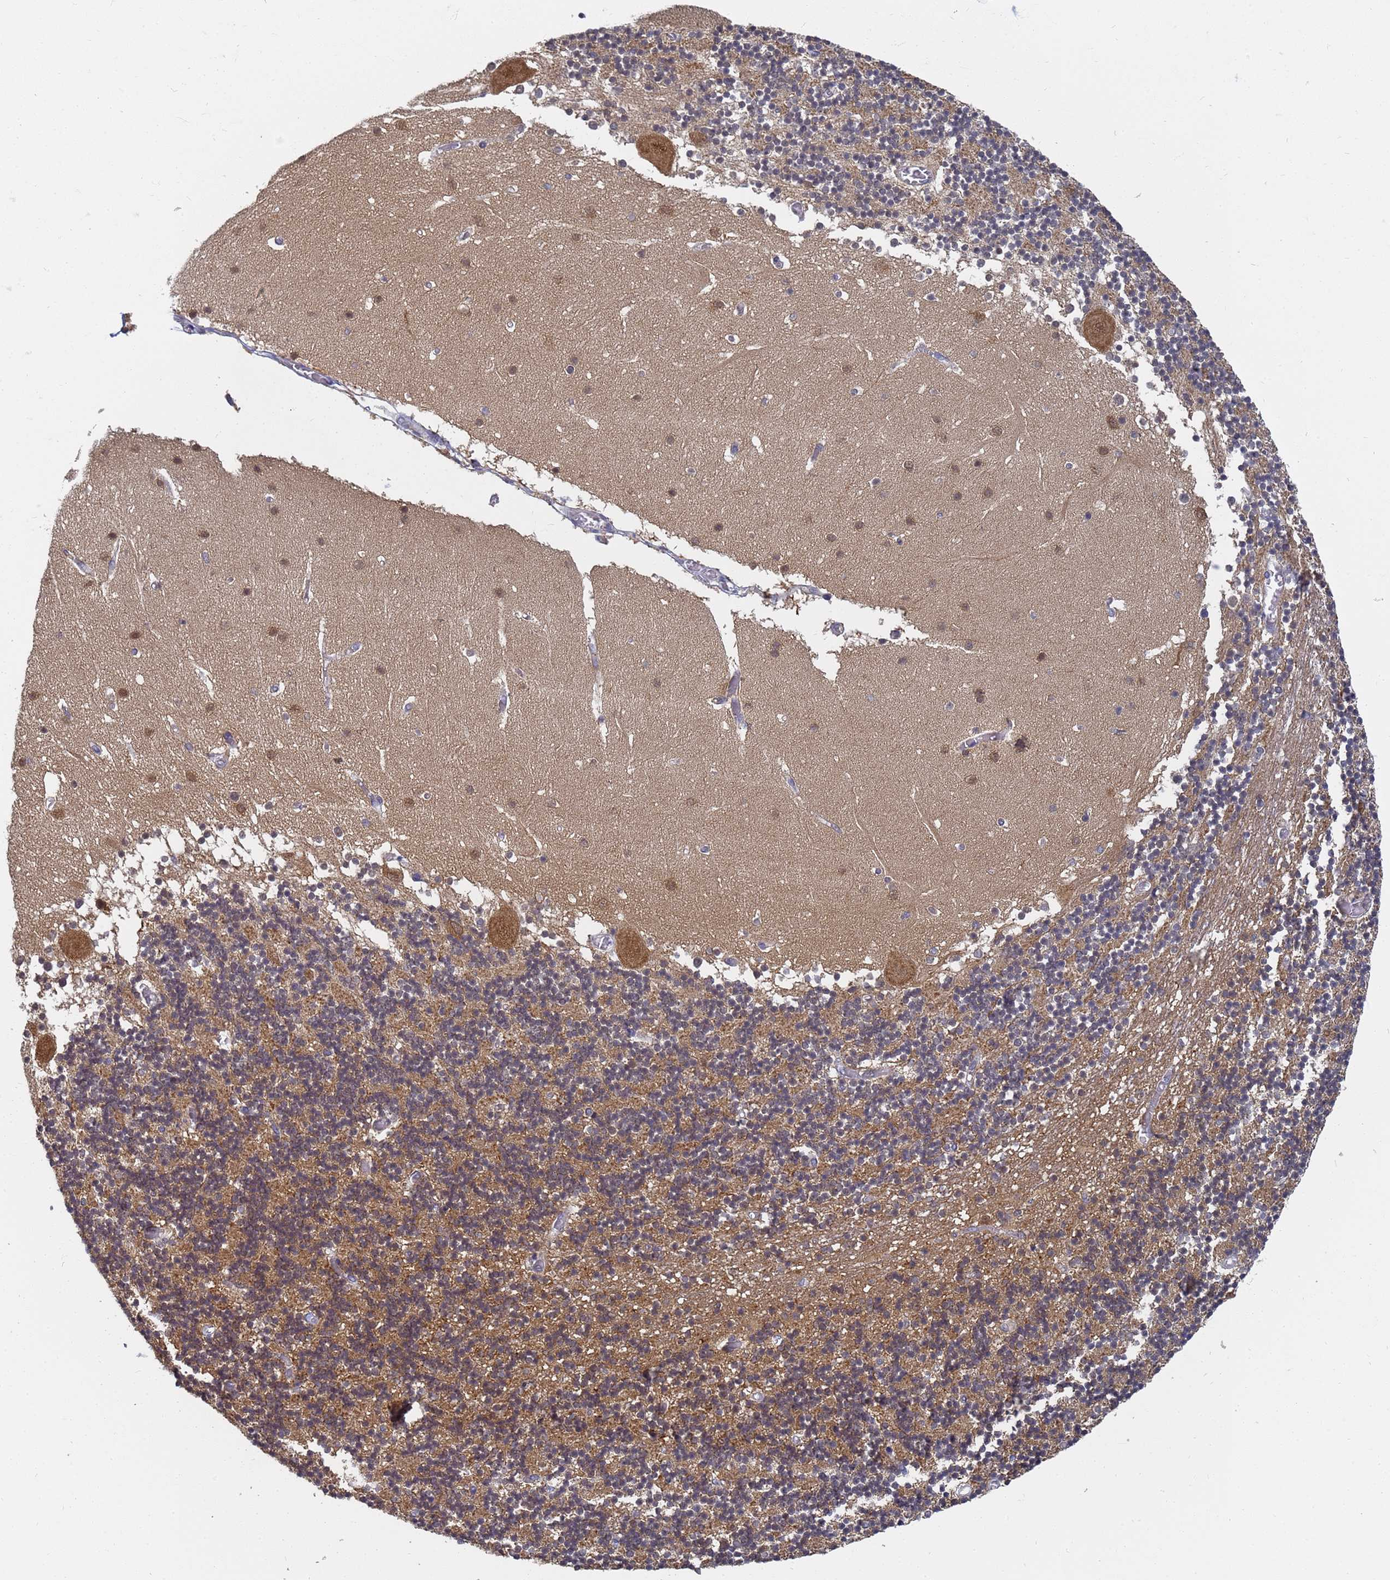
{"staining": {"intensity": "moderate", "quantity": "25%-75%", "location": "cytoplasmic/membranous"}, "tissue": "cerebellum", "cell_type": "Cells in granular layer", "image_type": "normal", "snomed": [{"axis": "morphology", "description": "Normal tissue, NOS"}, {"axis": "topography", "description": "Cerebellum"}], "caption": "Approximately 25%-75% of cells in granular layer in unremarkable cerebellum exhibit moderate cytoplasmic/membranous protein positivity as visualized by brown immunohistochemical staining.", "gene": "ALS2CL", "patient": {"sex": "female", "age": 28}}